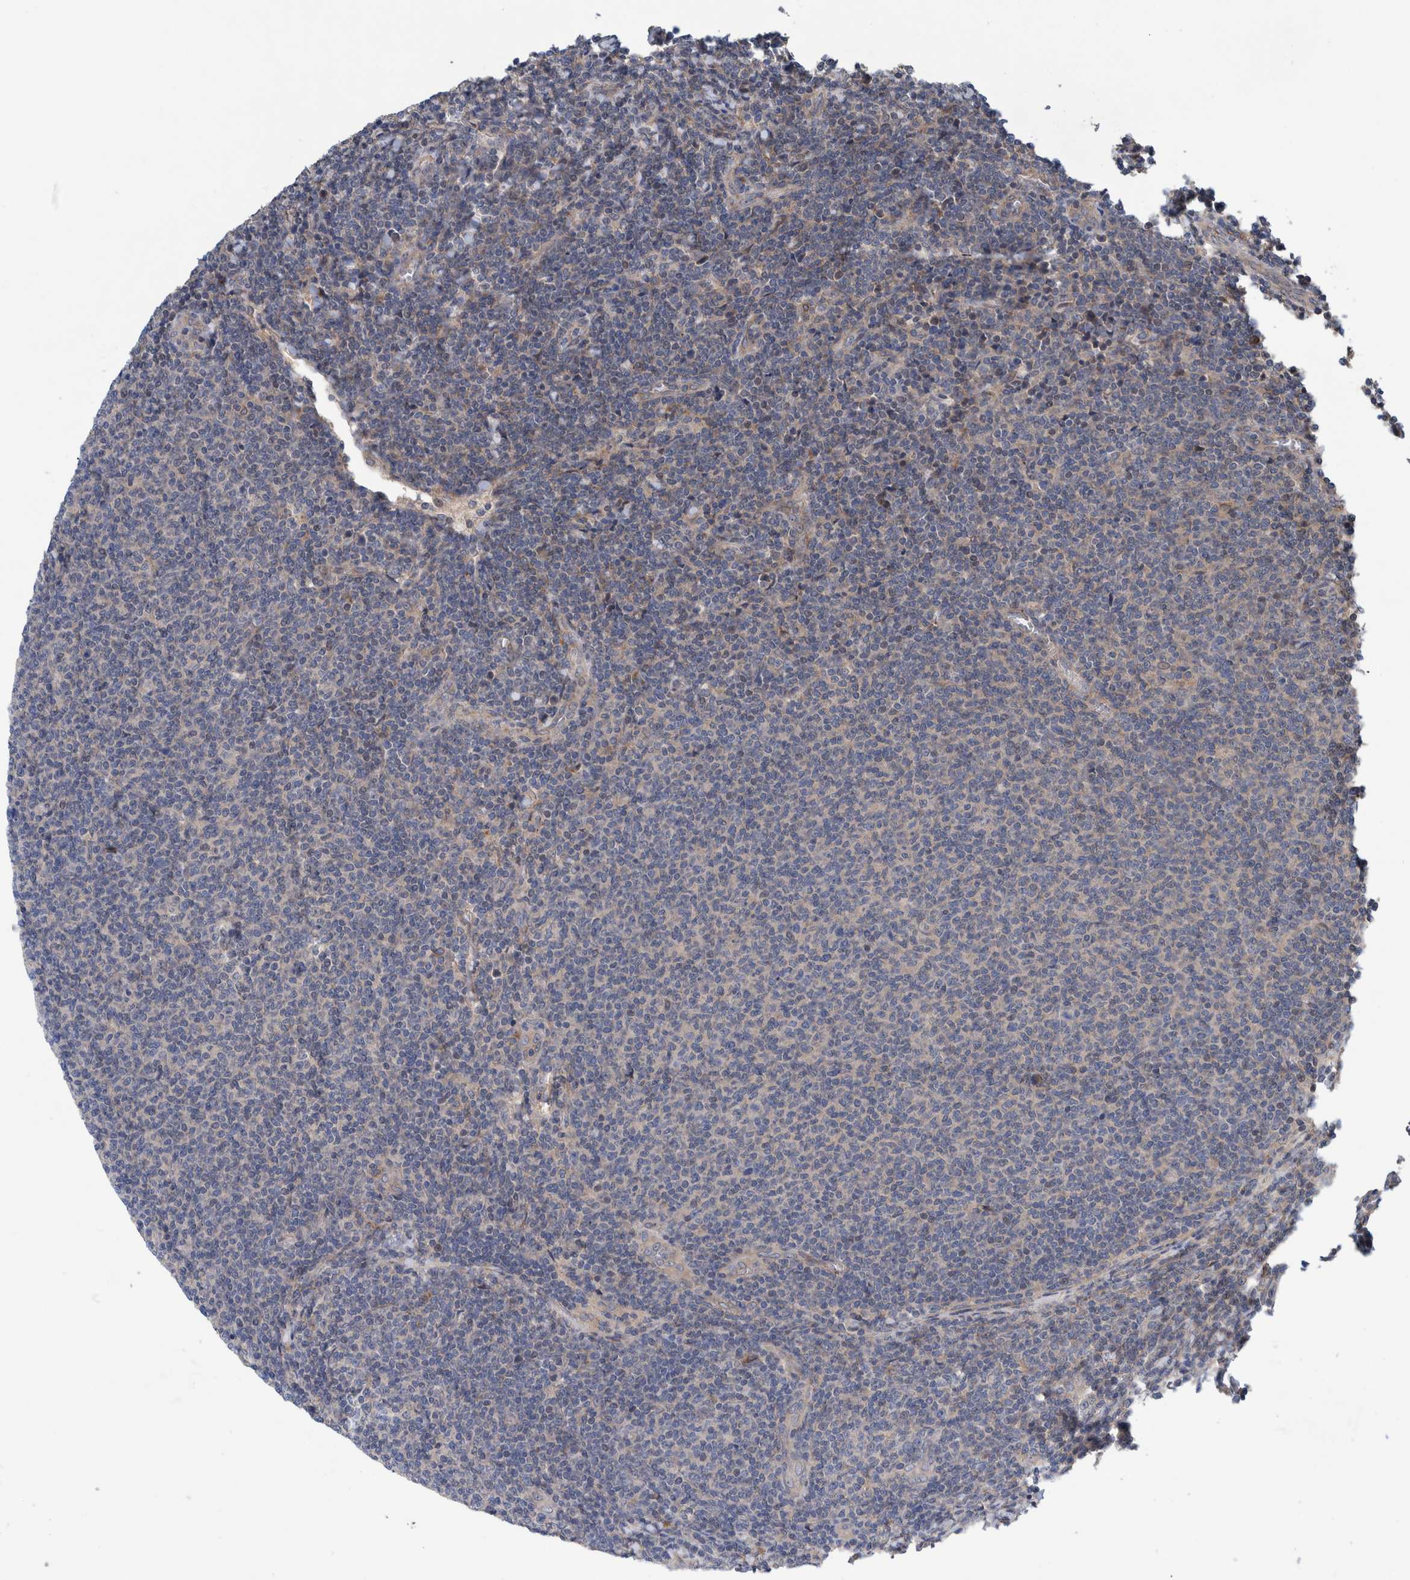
{"staining": {"intensity": "negative", "quantity": "none", "location": "none"}, "tissue": "lymphoma", "cell_type": "Tumor cells", "image_type": "cancer", "snomed": [{"axis": "morphology", "description": "Malignant lymphoma, non-Hodgkin's type, Low grade"}, {"axis": "topography", "description": "Lymph node"}], "caption": "This is an immunohistochemistry (IHC) image of malignant lymphoma, non-Hodgkin's type (low-grade). There is no expression in tumor cells.", "gene": "PIK3R6", "patient": {"sex": "male", "age": 66}}